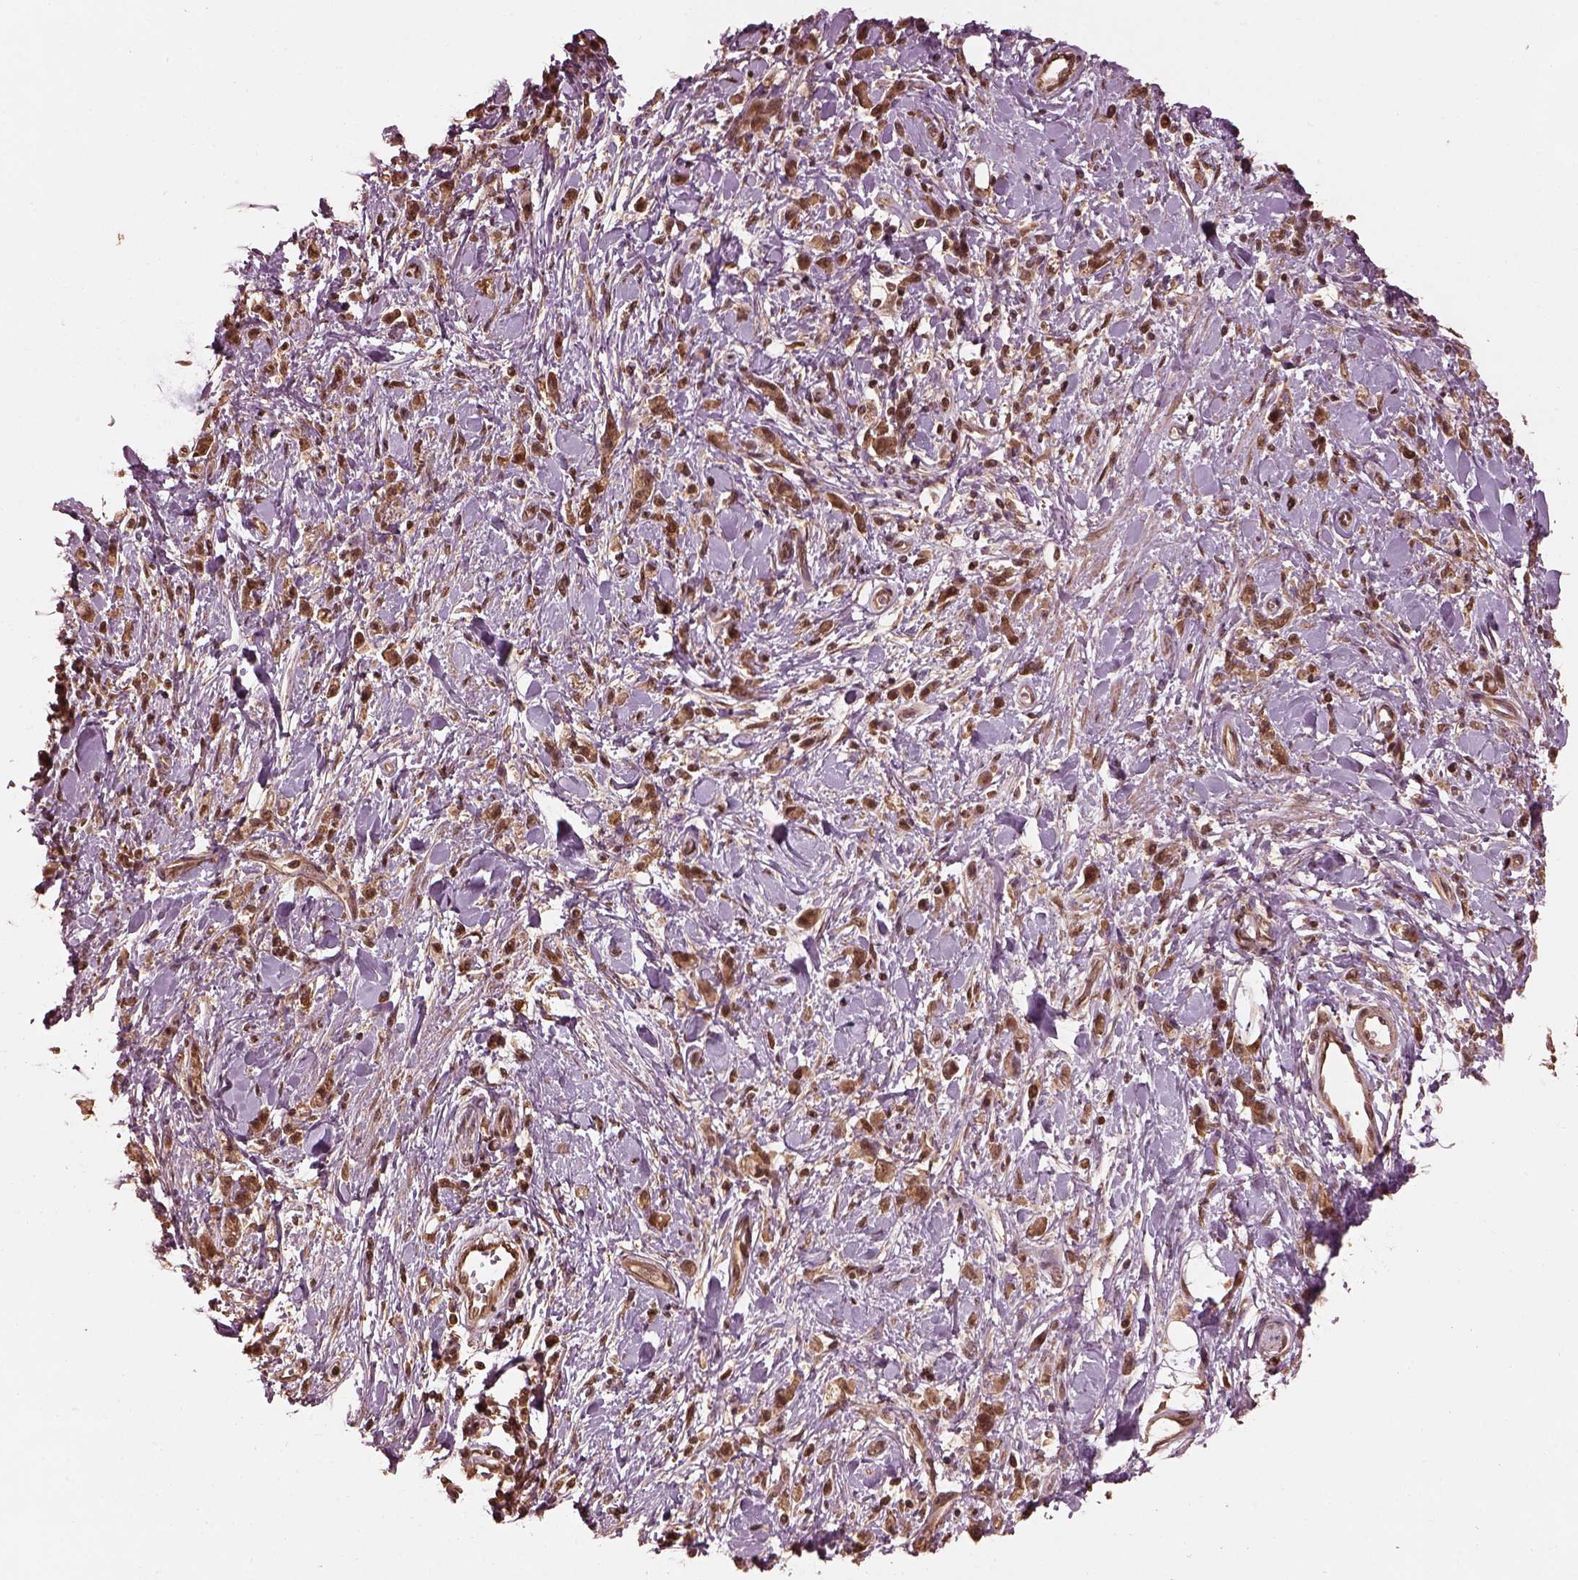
{"staining": {"intensity": "moderate", "quantity": ">75%", "location": "cytoplasmic/membranous,nuclear"}, "tissue": "stomach cancer", "cell_type": "Tumor cells", "image_type": "cancer", "snomed": [{"axis": "morphology", "description": "Adenocarcinoma, NOS"}, {"axis": "topography", "description": "Stomach"}], "caption": "Adenocarcinoma (stomach) stained for a protein (brown) exhibits moderate cytoplasmic/membranous and nuclear positive expression in about >75% of tumor cells.", "gene": "PSMC5", "patient": {"sex": "male", "age": 77}}